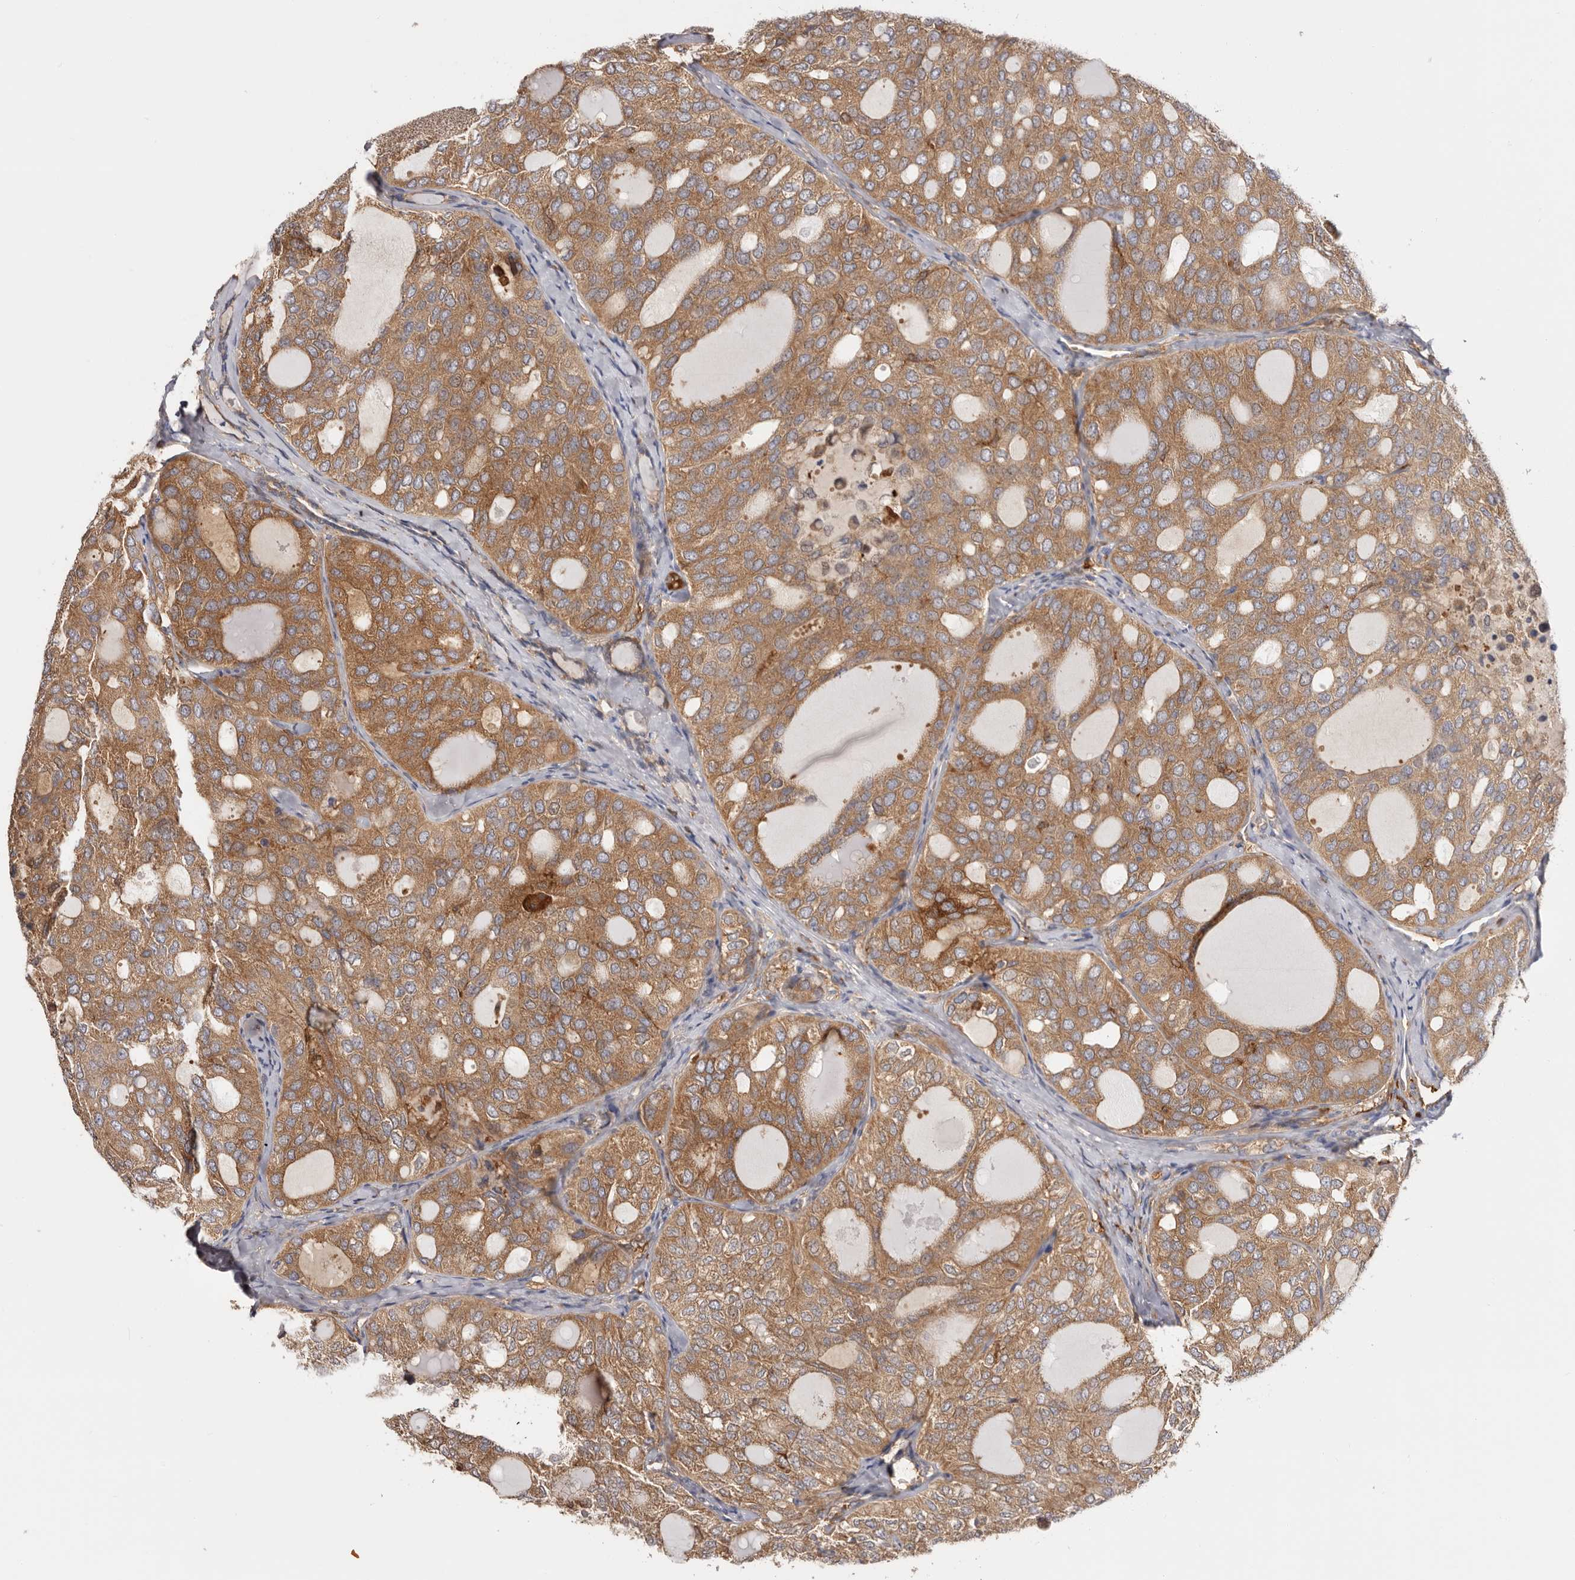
{"staining": {"intensity": "moderate", "quantity": ">75%", "location": "cytoplasmic/membranous"}, "tissue": "thyroid cancer", "cell_type": "Tumor cells", "image_type": "cancer", "snomed": [{"axis": "morphology", "description": "Follicular adenoma carcinoma, NOS"}, {"axis": "topography", "description": "Thyroid gland"}], "caption": "A histopathology image of human thyroid follicular adenoma carcinoma stained for a protein shows moderate cytoplasmic/membranous brown staining in tumor cells.", "gene": "LAP3", "patient": {"sex": "male", "age": 75}}